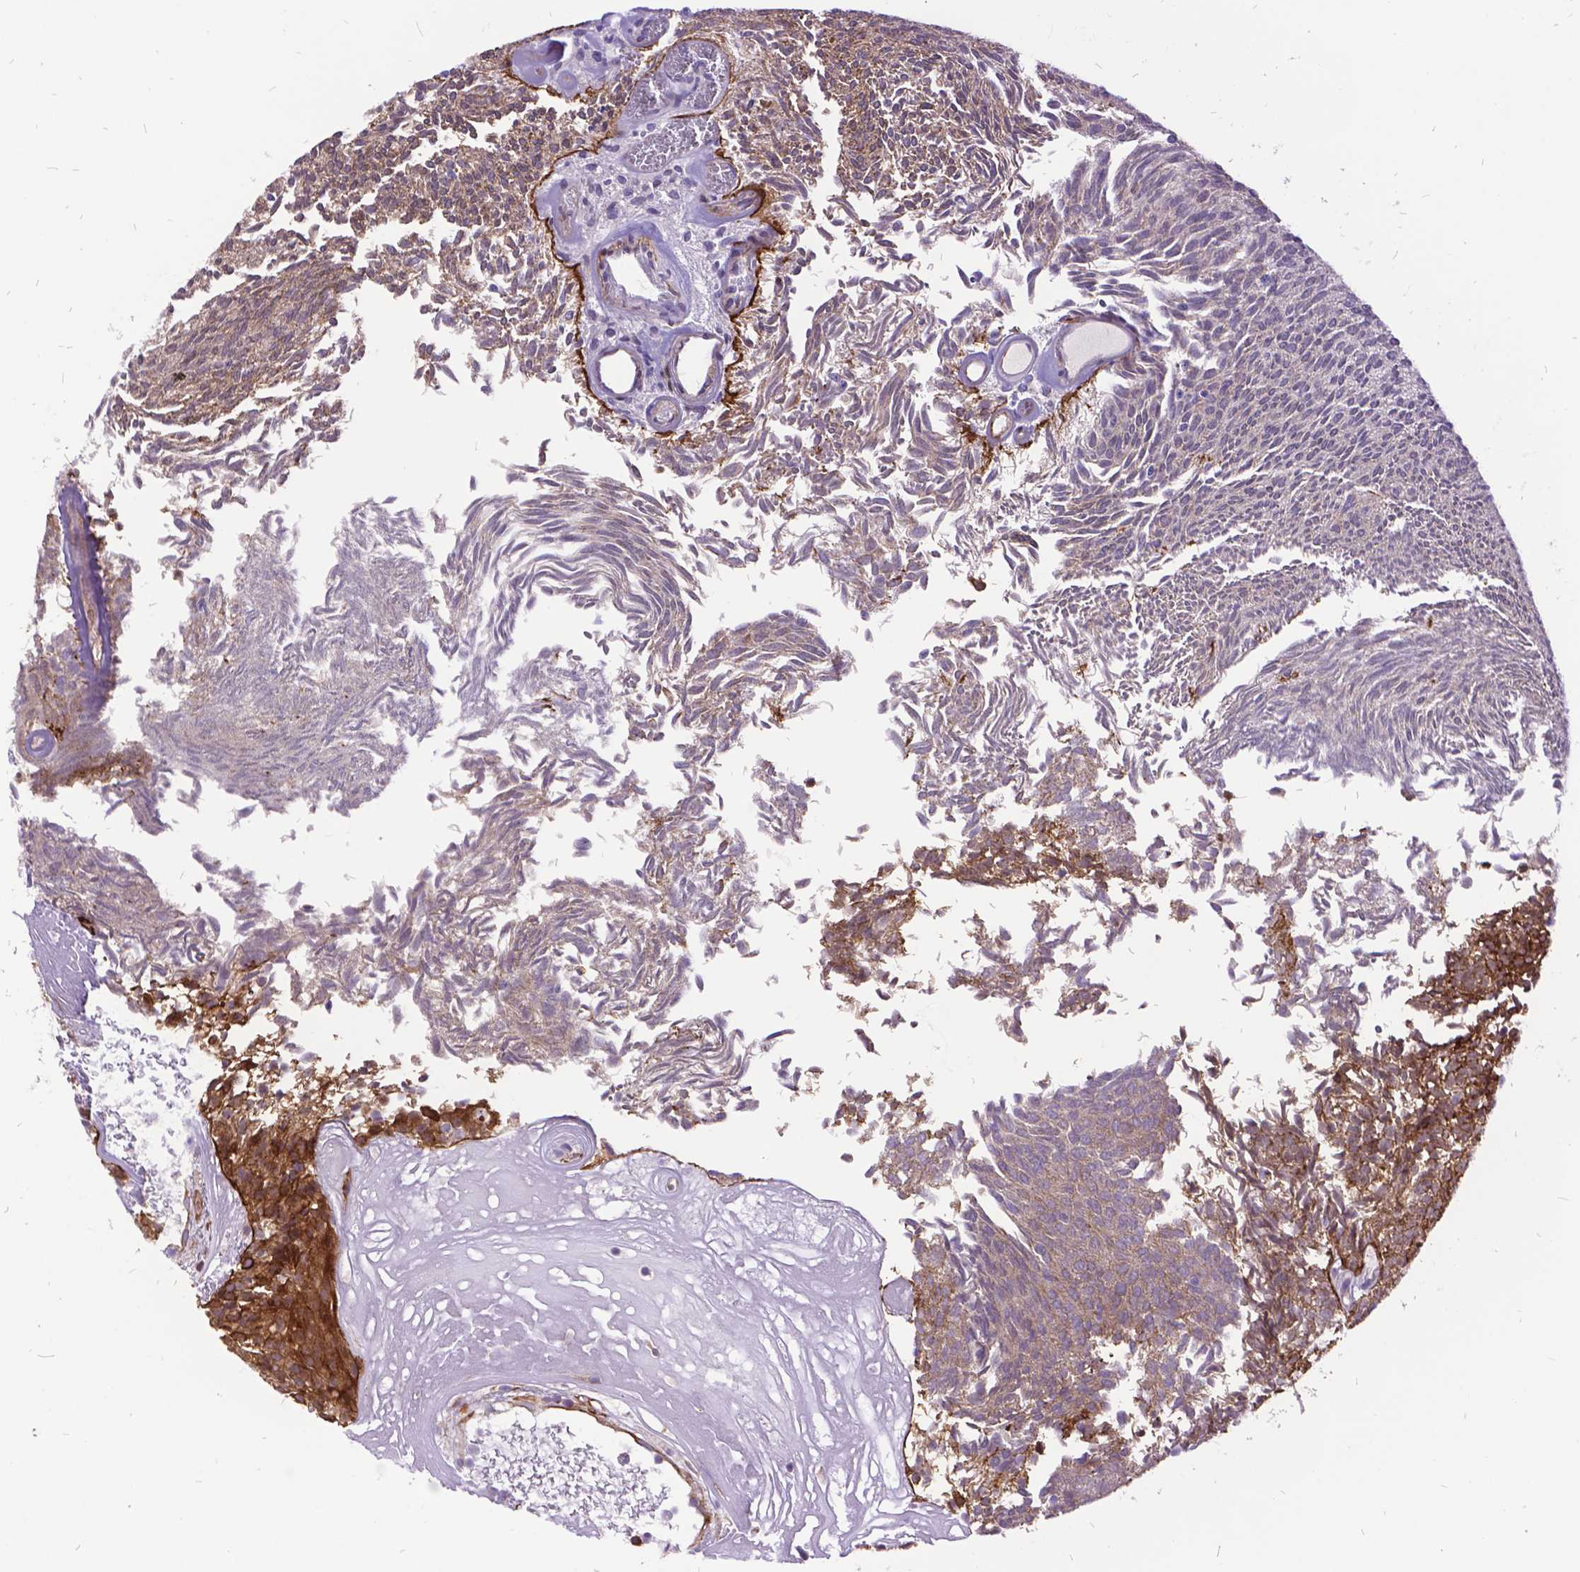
{"staining": {"intensity": "moderate", "quantity": ">75%", "location": "cytoplasmic/membranous"}, "tissue": "urothelial cancer", "cell_type": "Tumor cells", "image_type": "cancer", "snomed": [{"axis": "morphology", "description": "Urothelial carcinoma, Low grade"}, {"axis": "topography", "description": "Urinary bladder"}], "caption": "Immunohistochemical staining of urothelial carcinoma (low-grade) displays medium levels of moderate cytoplasmic/membranous positivity in approximately >75% of tumor cells.", "gene": "GRB7", "patient": {"sex": "male", "age": 77}}